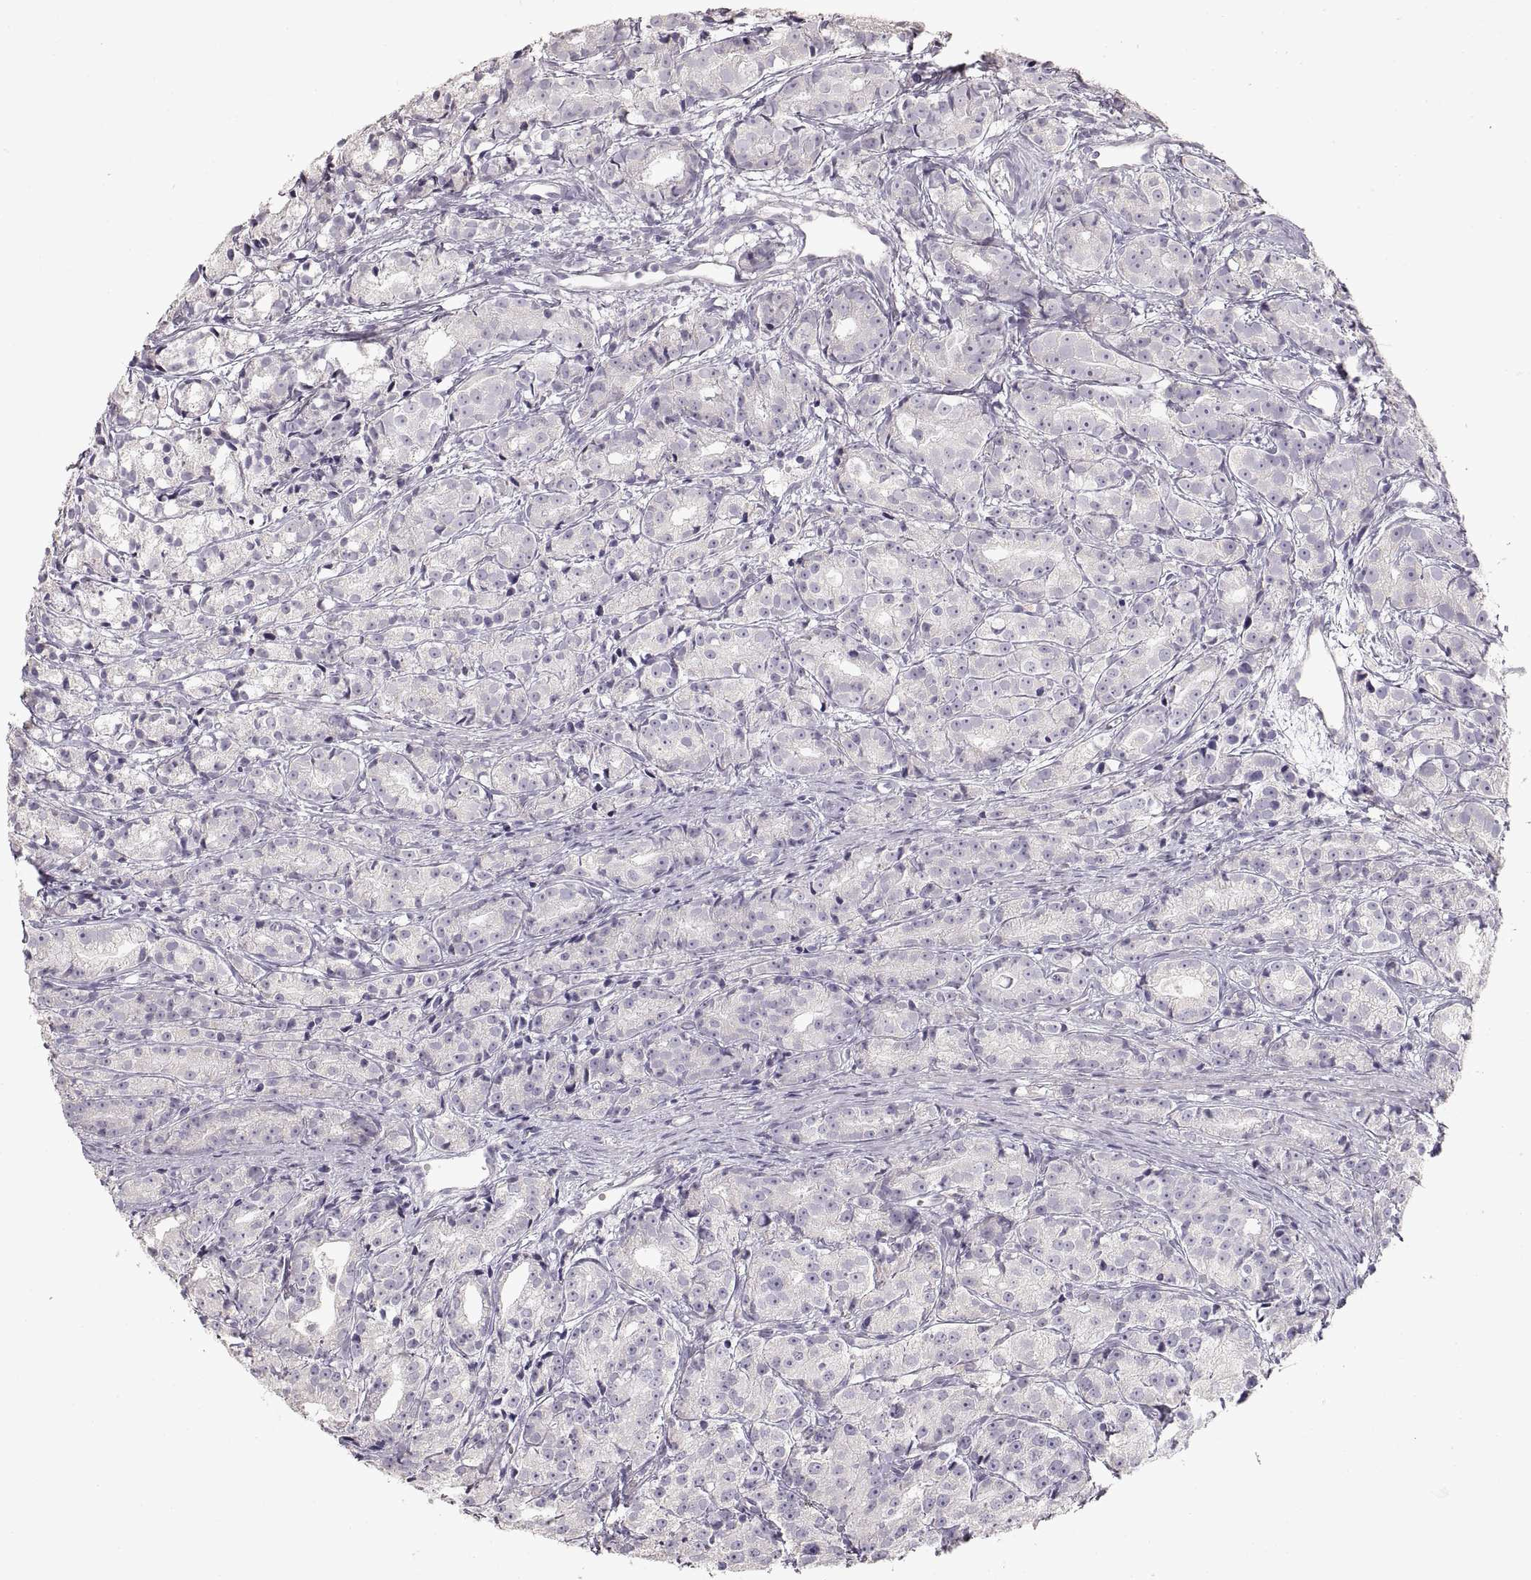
{"staining": {"intensity": "negative", "quantity": "none", "location": "none"}, "tissue": "prostate cancer", "cell_type": "Tumor cells", "image_type": "cancer", "snomed": [{"axis": "morphology", "description": "Adenocarcinoma, Medium grade"}, {"axis": "topography", "description": "Prostate"}], "caption": "Immunohistochemical staining of human adenocarcinoma (medium-grade) (prostate) demonstrates no significant expression in tumor cells.", "gene": "ZP3", "patient": {"sex": "male", "age": 74}}